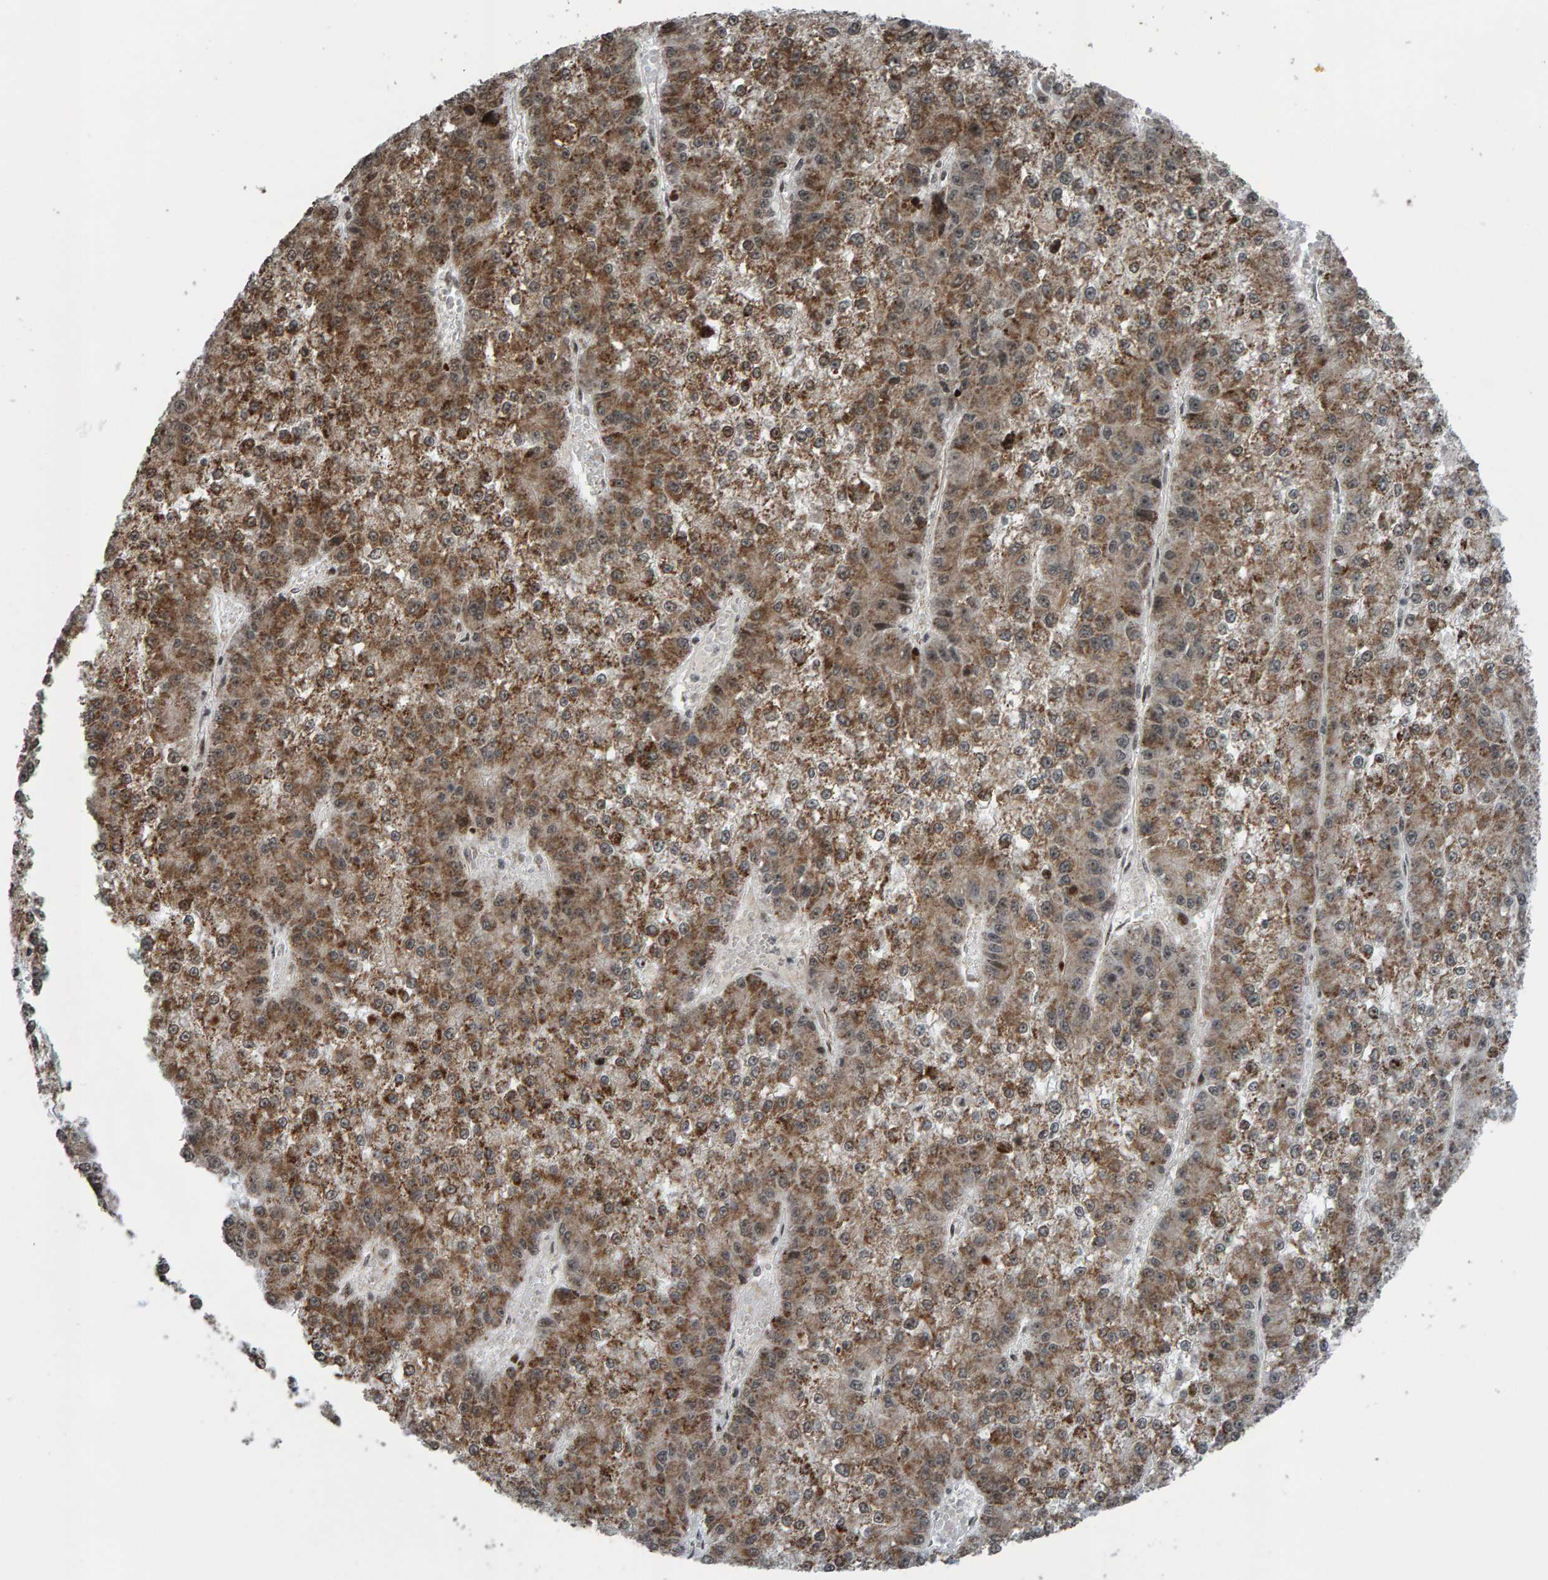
{"staining": {"intensity": "moderate", "quantity": ">75%", "location": "cytoplasmic/membranous"}, "tissue": "liver cancer", "cell_type": "Tumor cells", "image_type": "cancer", "snomed": [{"axis": "morphology", "description": "Carcinoma, Hepatocellular, NOS"}, {"axis": "topography", "description": "Liver"}], "caption": "Moderate cytoplasmic/membranous protein expression is appreciated in about >75% of tumor cells in liver cancer.", "gene": "ZNF366", "patient": {"sex": "female", "age": 73}}